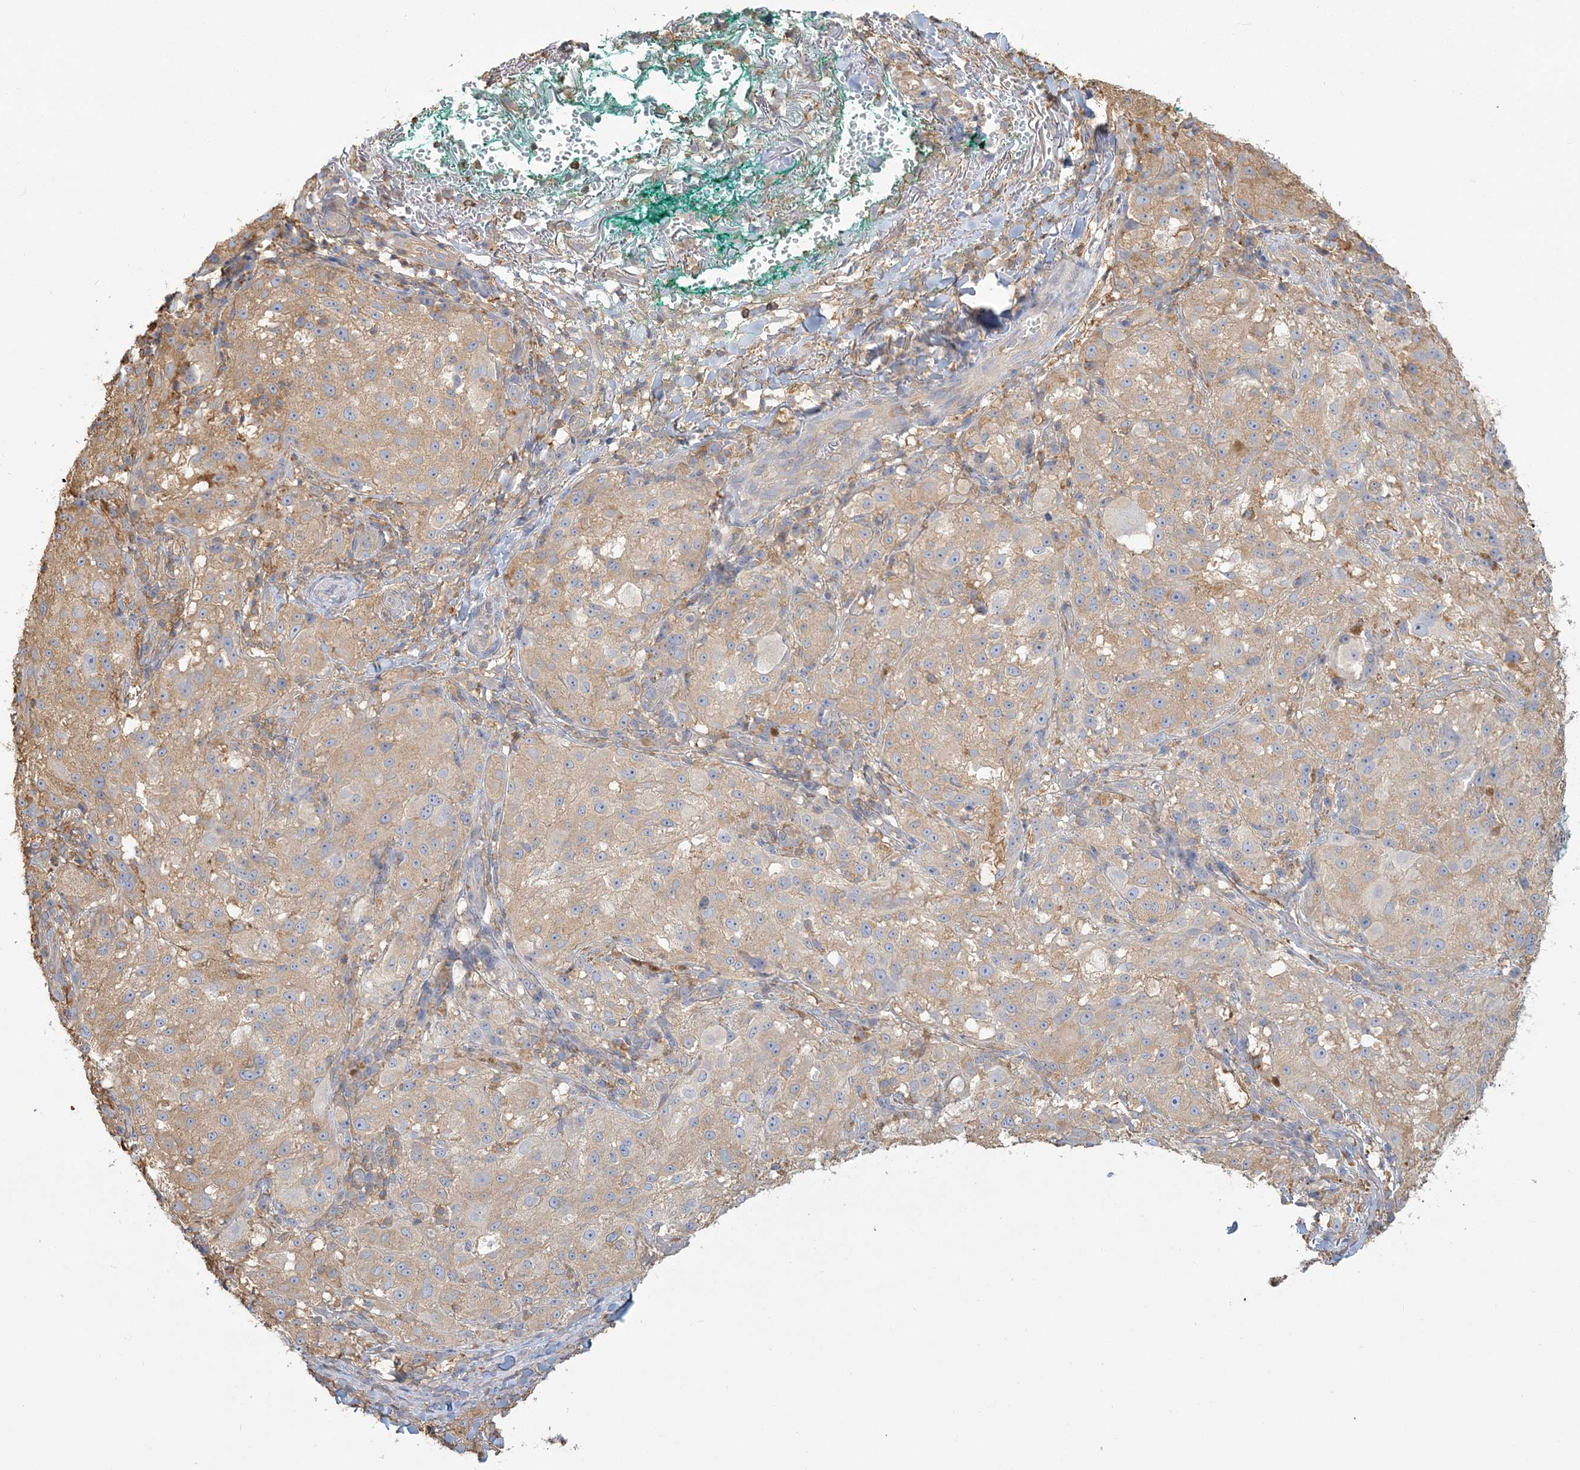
{"staining": {"intensity": "weak", "quantity": "25%-75%", "location": "cytoplasmic/membranous"}, "tissue": "melanoma", "cell_type": "Tumor cells", "image_type": "cancer", "snomed": [{"axis": "morphology", "description": "Necrosis, NOS"}, {"axis": "morphology", "description": "Malignant melanoma, NOS"}, {"axis": "topography", "description": "Skin"}], "caption": "An image of human malignant melanoma stained for a protein exhibits weak cytoplasmic/membranous brown staining in tumor cells. The staining is performed using DAB brown chromogen to label protein expression. The nuclei are counter-stained blue using hematoxylin.", "gene": "ANKS1A", "patient": {"sex": "female", "age": 87}}